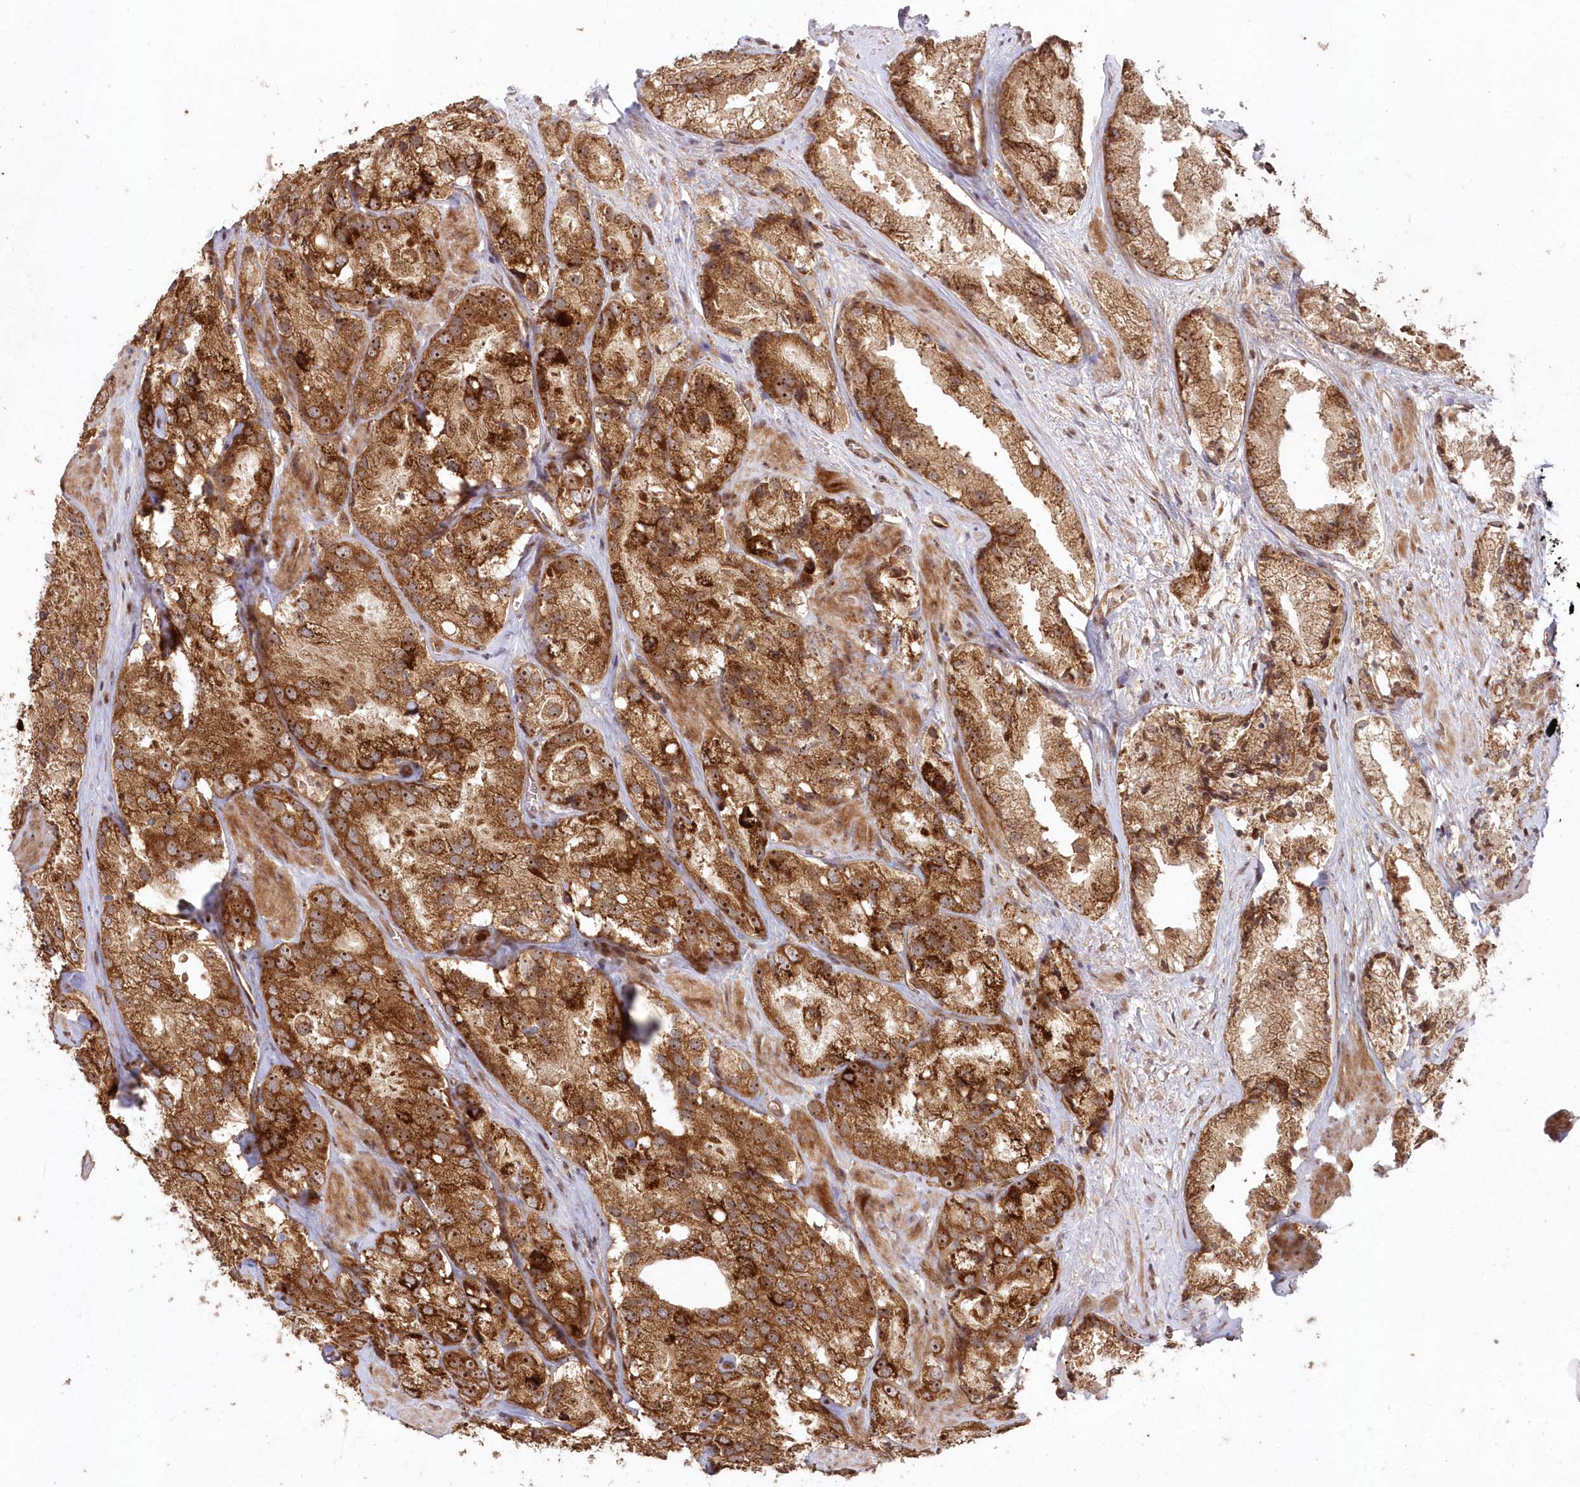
{"staining": {"intensity": "strong", "quantity": ">75%", "location": "cytoplasmic/membranous,nuclear"}, "tissue": "prostate cancer", "cell_type": "Tumor cells", "image_type": "cancer", "snomed": [{"axis": "morphology", "description": "Adenocarcinoma, High grade"}, {"axis": "topography", "description": "Prostate"}], "caption": "Approximately >75% of tumor cells in human prostate cancer reveal strong cytoplasmic/membranous and nuclear protein positivity as visualized by brown immunohistochemical staining.", "gene": "SERINC1", "patient": {"sex": "male", "age": 66}}